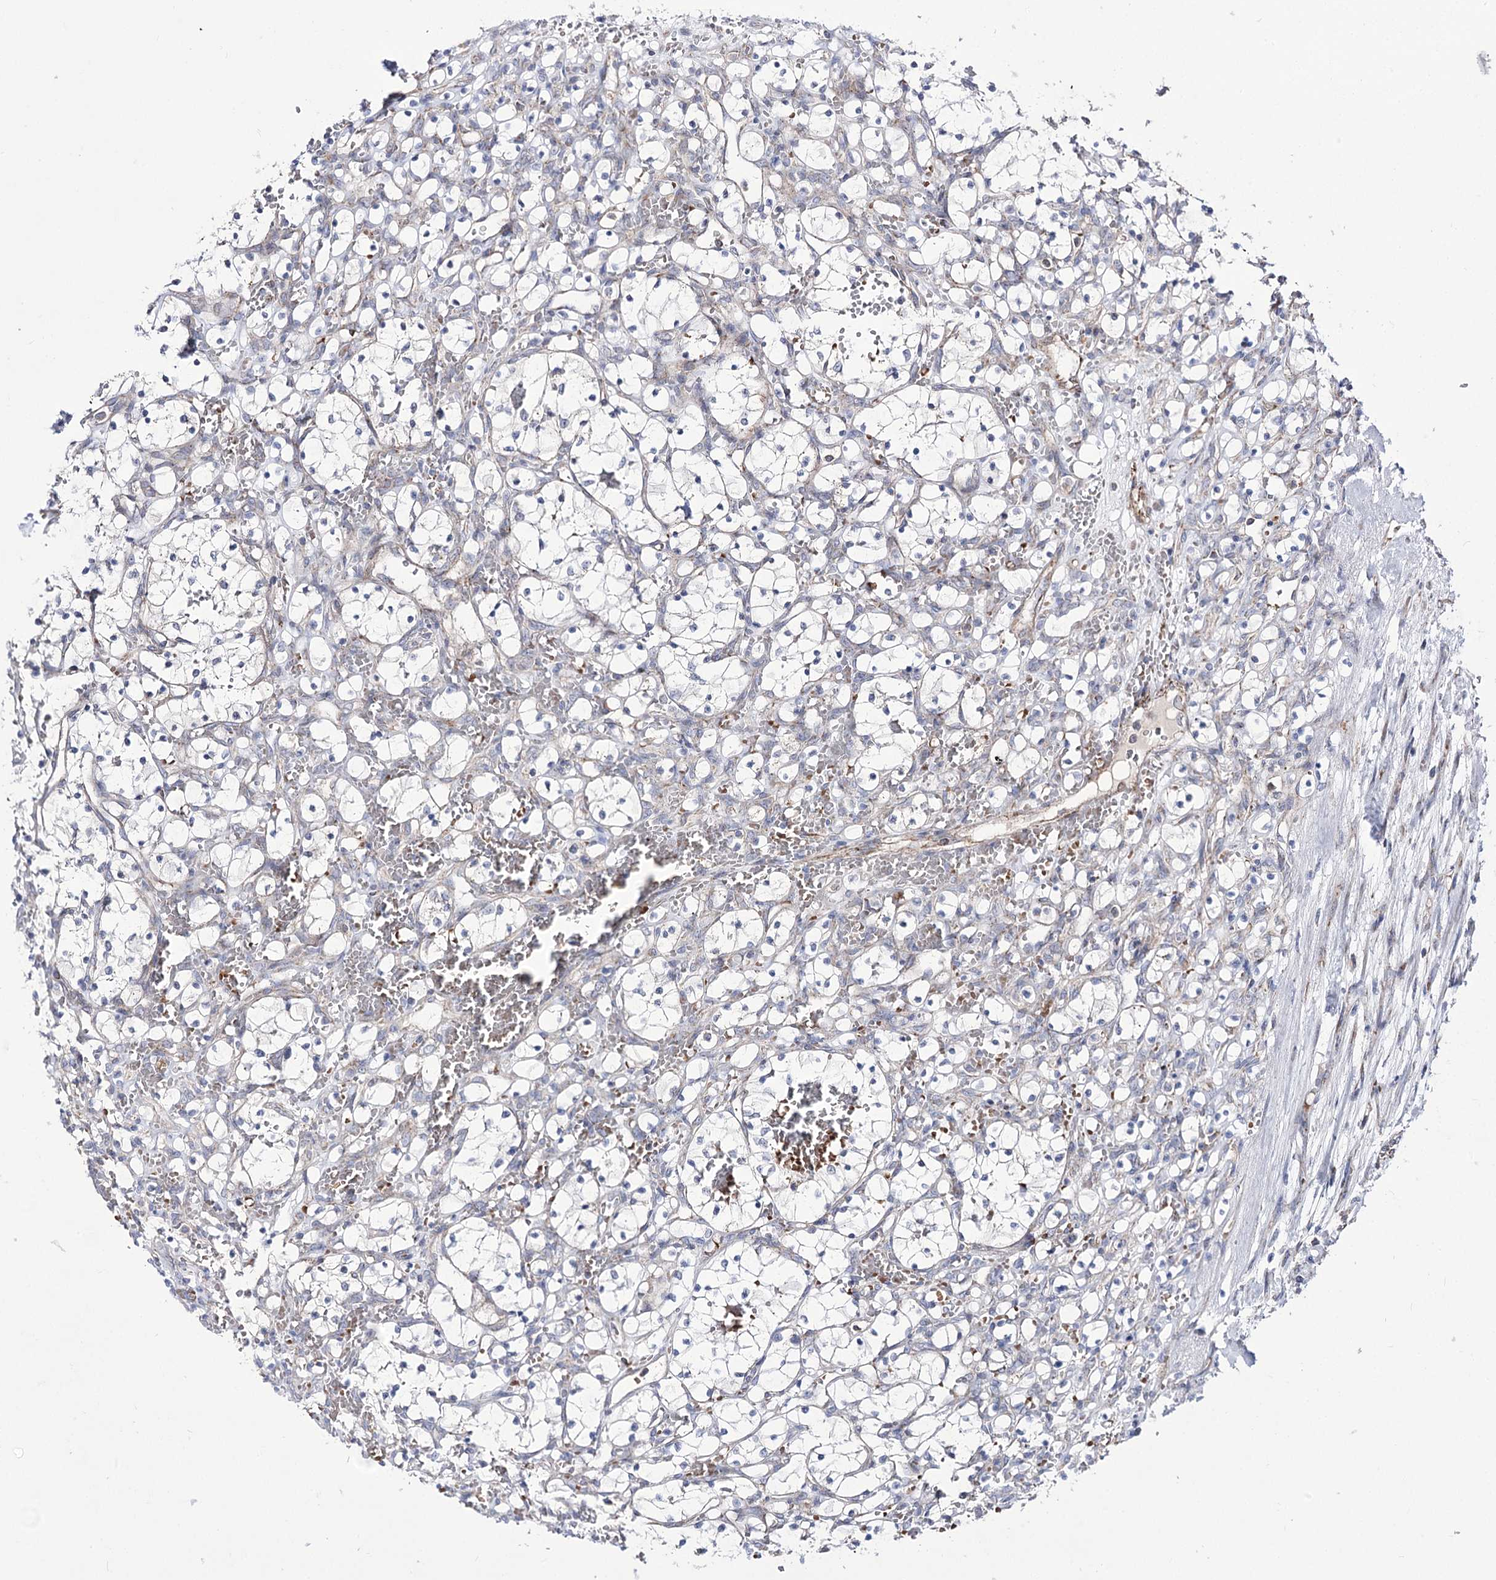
{"staining": {"intensity": "negative", "quantity": "none", "location": "none"}, "tissue": "renal cancer", "cell_type": "Tumor cells", "image_type": "cancer", "snomed": [{"axis": "morphology", "description": "Adenocarcinoma, NOS"}, {"axis": "topography", "description": "Kidney"}], "caption": "High power microscopy photomicrograph of an immunohistochemistry (IHC) histopathology image of adenocarcinoma (renal), revealing no significant expression in tumor cells.", "gene": "OSBPL5", "patient": {"sex": "female", "age": 69}}